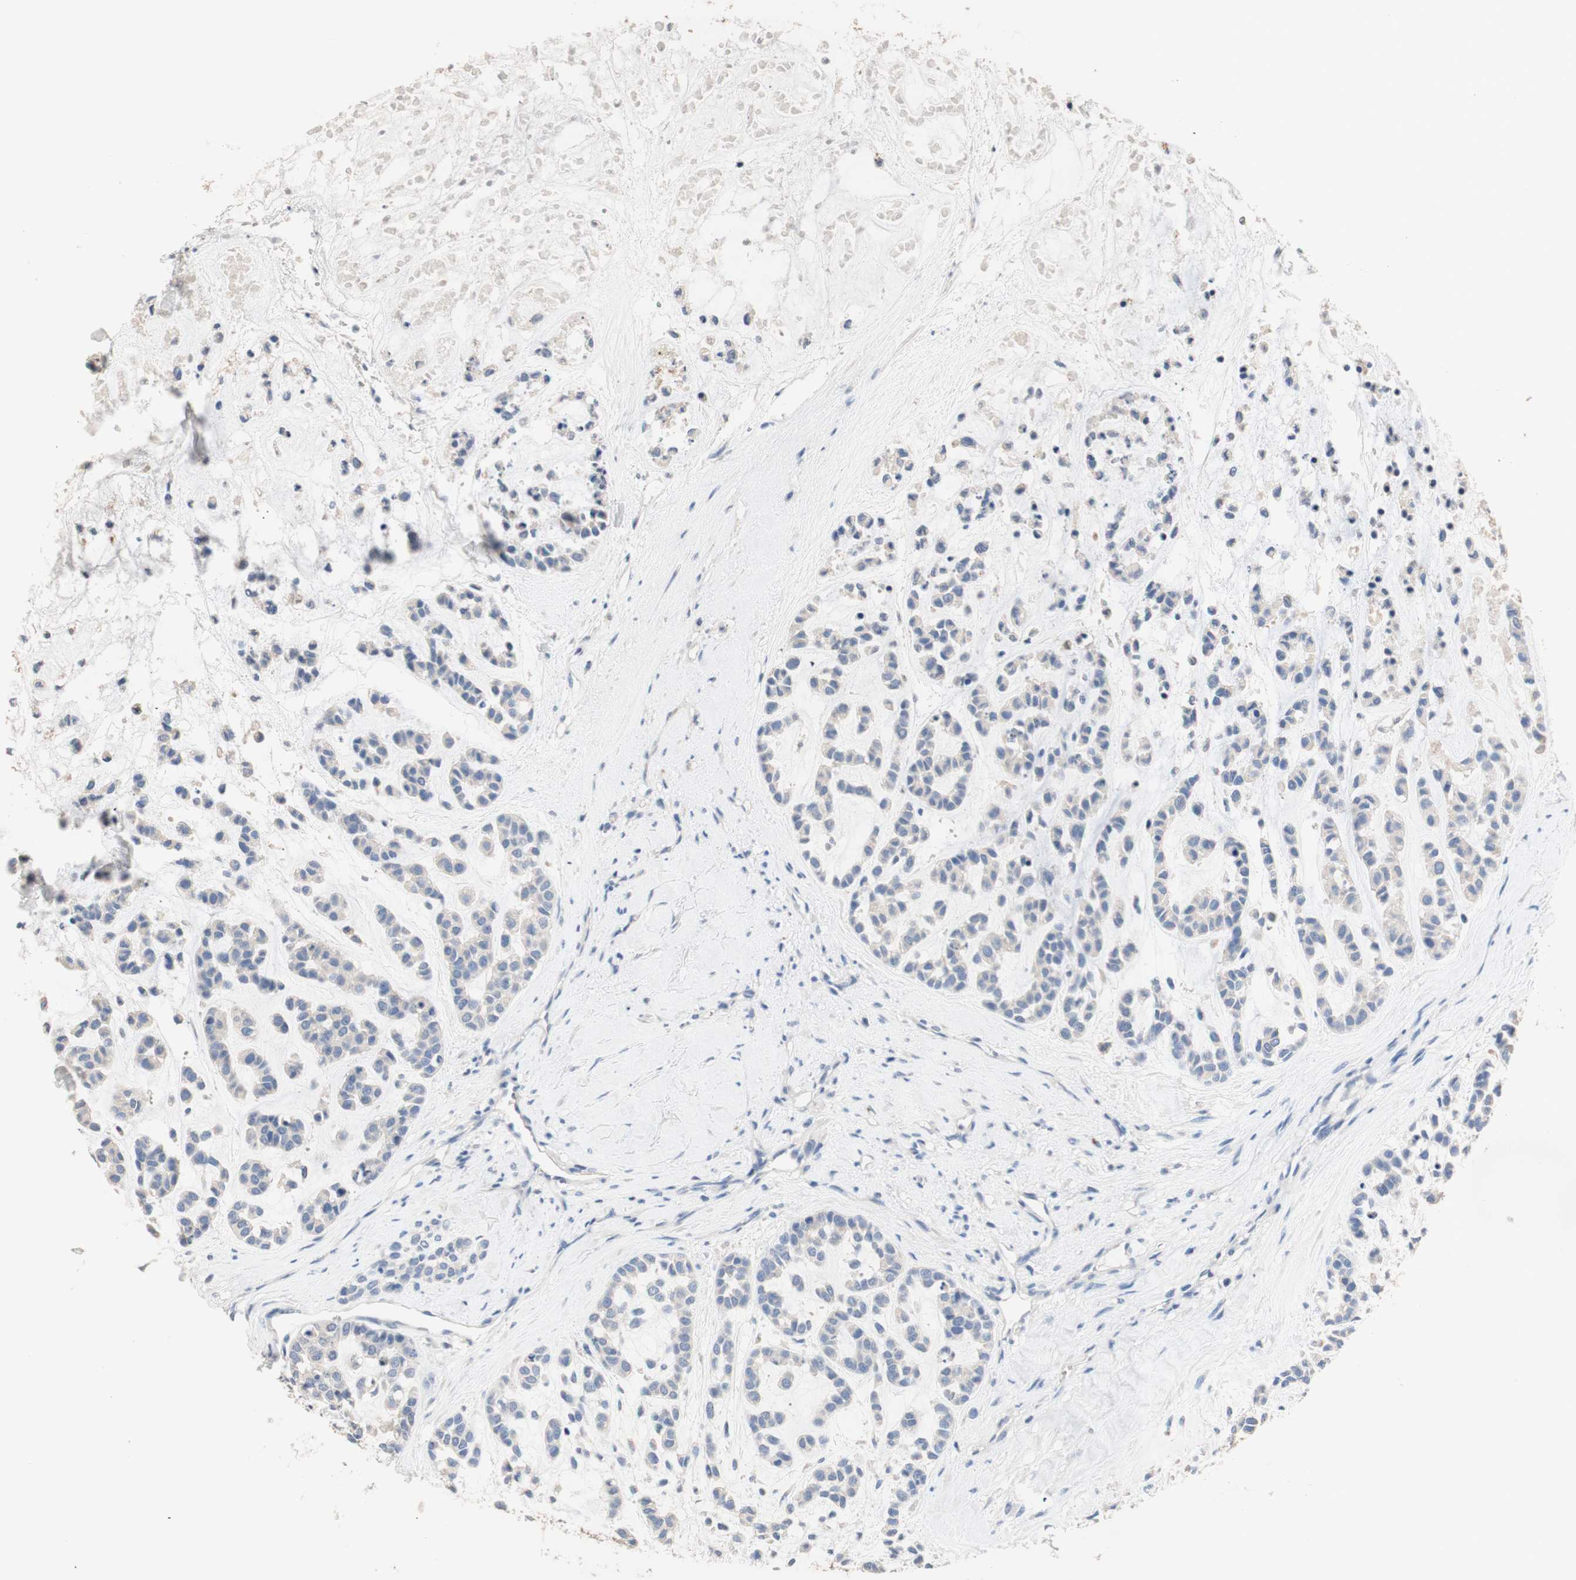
{"staining": {"intensity": "negative", "quantity": "none", "location": "none"}, "tissue": "head and neck cancer", "cell_type": "Tumor cells", "image_type": "cancer", "snomed": [{"axis": "morphology", "description": "Adenocarcinoma, NOS"}, {"axis": "morphology", "description": "Adenoma, NOS"}, {"axis": "topography", "description": "Head-Neck"}], "caption": "Adenocarcinoma (head and neck) stained for a protein using immunohistochemistry shows no staining tumor cells.", "gene": "CDON", "patient": {"sex": "female", "age": 55}}